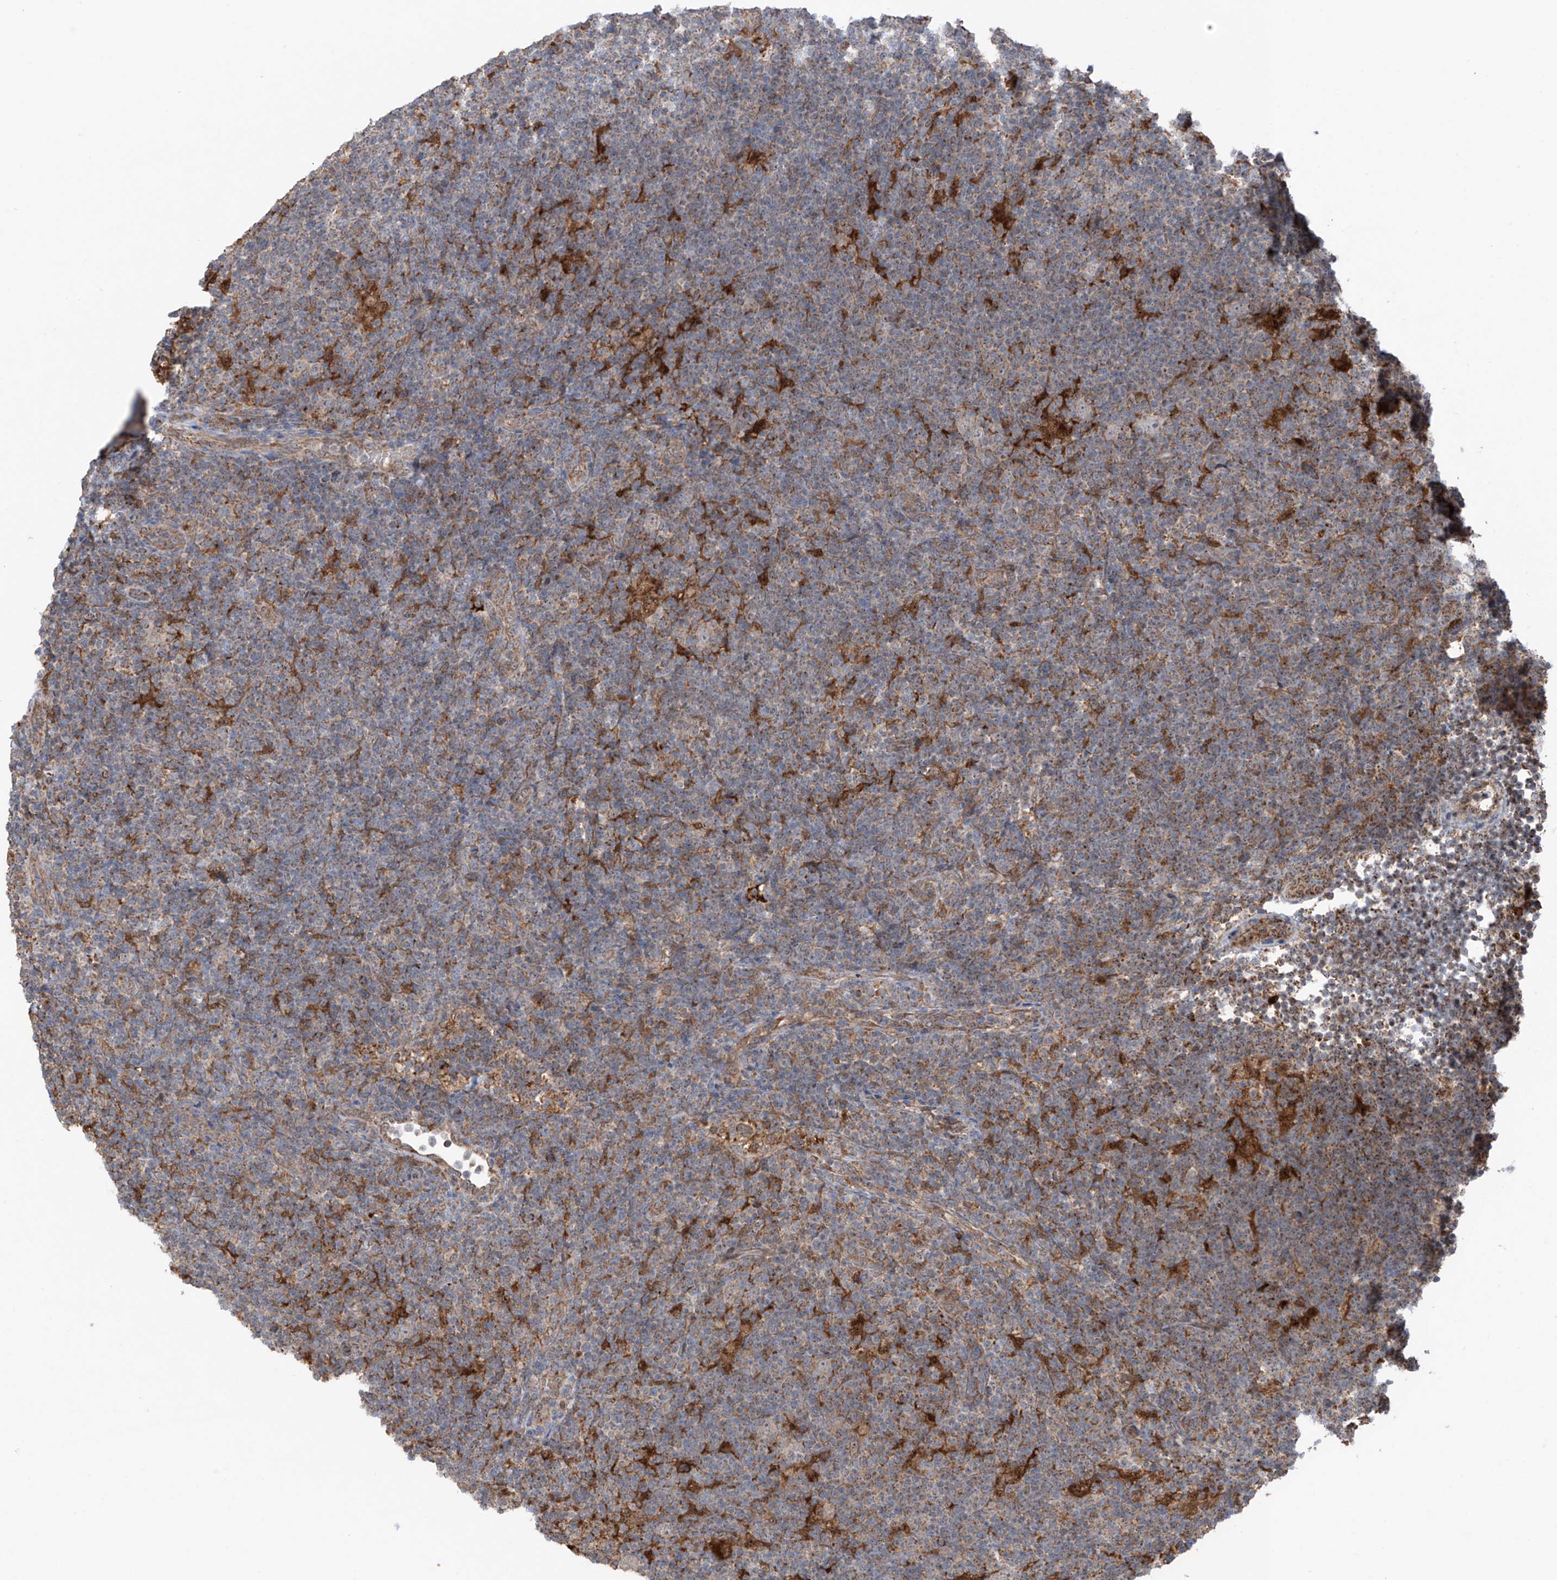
{"staining": {"intensity": "negative", "quantity": "none", "location": "none"}, "tissue": "lymphoma", "cell_type": "Tumor cells", "image_type": "cancer", "snomed": [{"axis": "morphology", "description": "Hodgkin's disease, NOS"}, {"axis": "topography", "description": "Lymph node"}], "caption": "The image displays no staining of tumor cells in lymphoma. (Immunohistochemistry, brightfield microscopy, high magnification).", "gene": "SAMD3", "patient": {"sex": "female", "age": 57}}